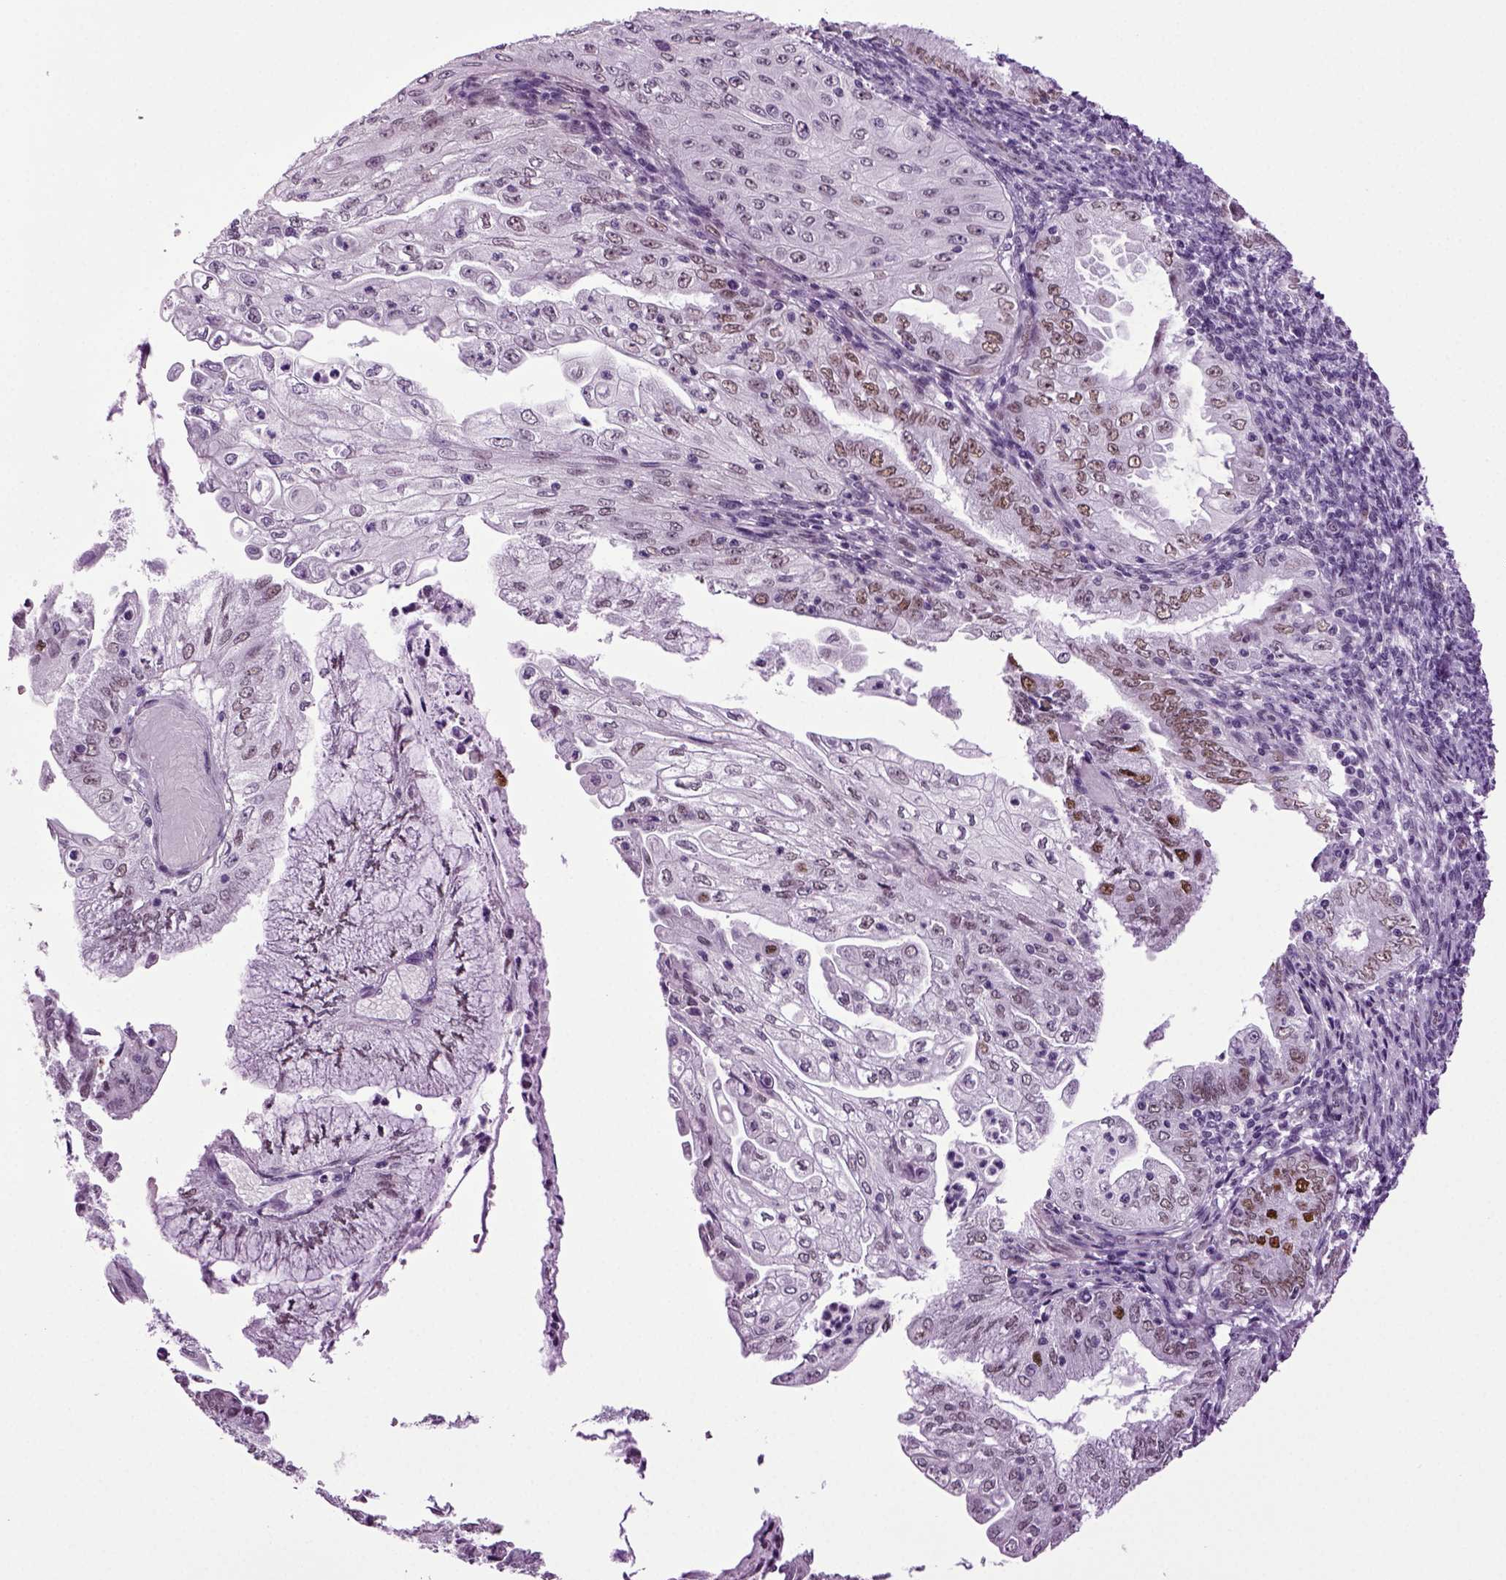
{"staining": {"intensity": "moderate", "quantity": "<25%", "location": "nuclear"}, "tissue": "endometrial cancer", "cell_type": "Tumor cells", "image_type": "cancer", "snomed": [{"axis": "morphology", "description": "Adenocarcinoma, NOS"}, {"axis": "topography", "description": "Endometrium"}], "caption": "Moderate nuclear protein positivity is appreciated in approximately <25% of tumor cells in adenocarcinoma (endometrial). (DAB IHC with brightfield microscopy, high magnification).", "gene": "RFX3", "patient": {"sex": "female", "age": 55}}